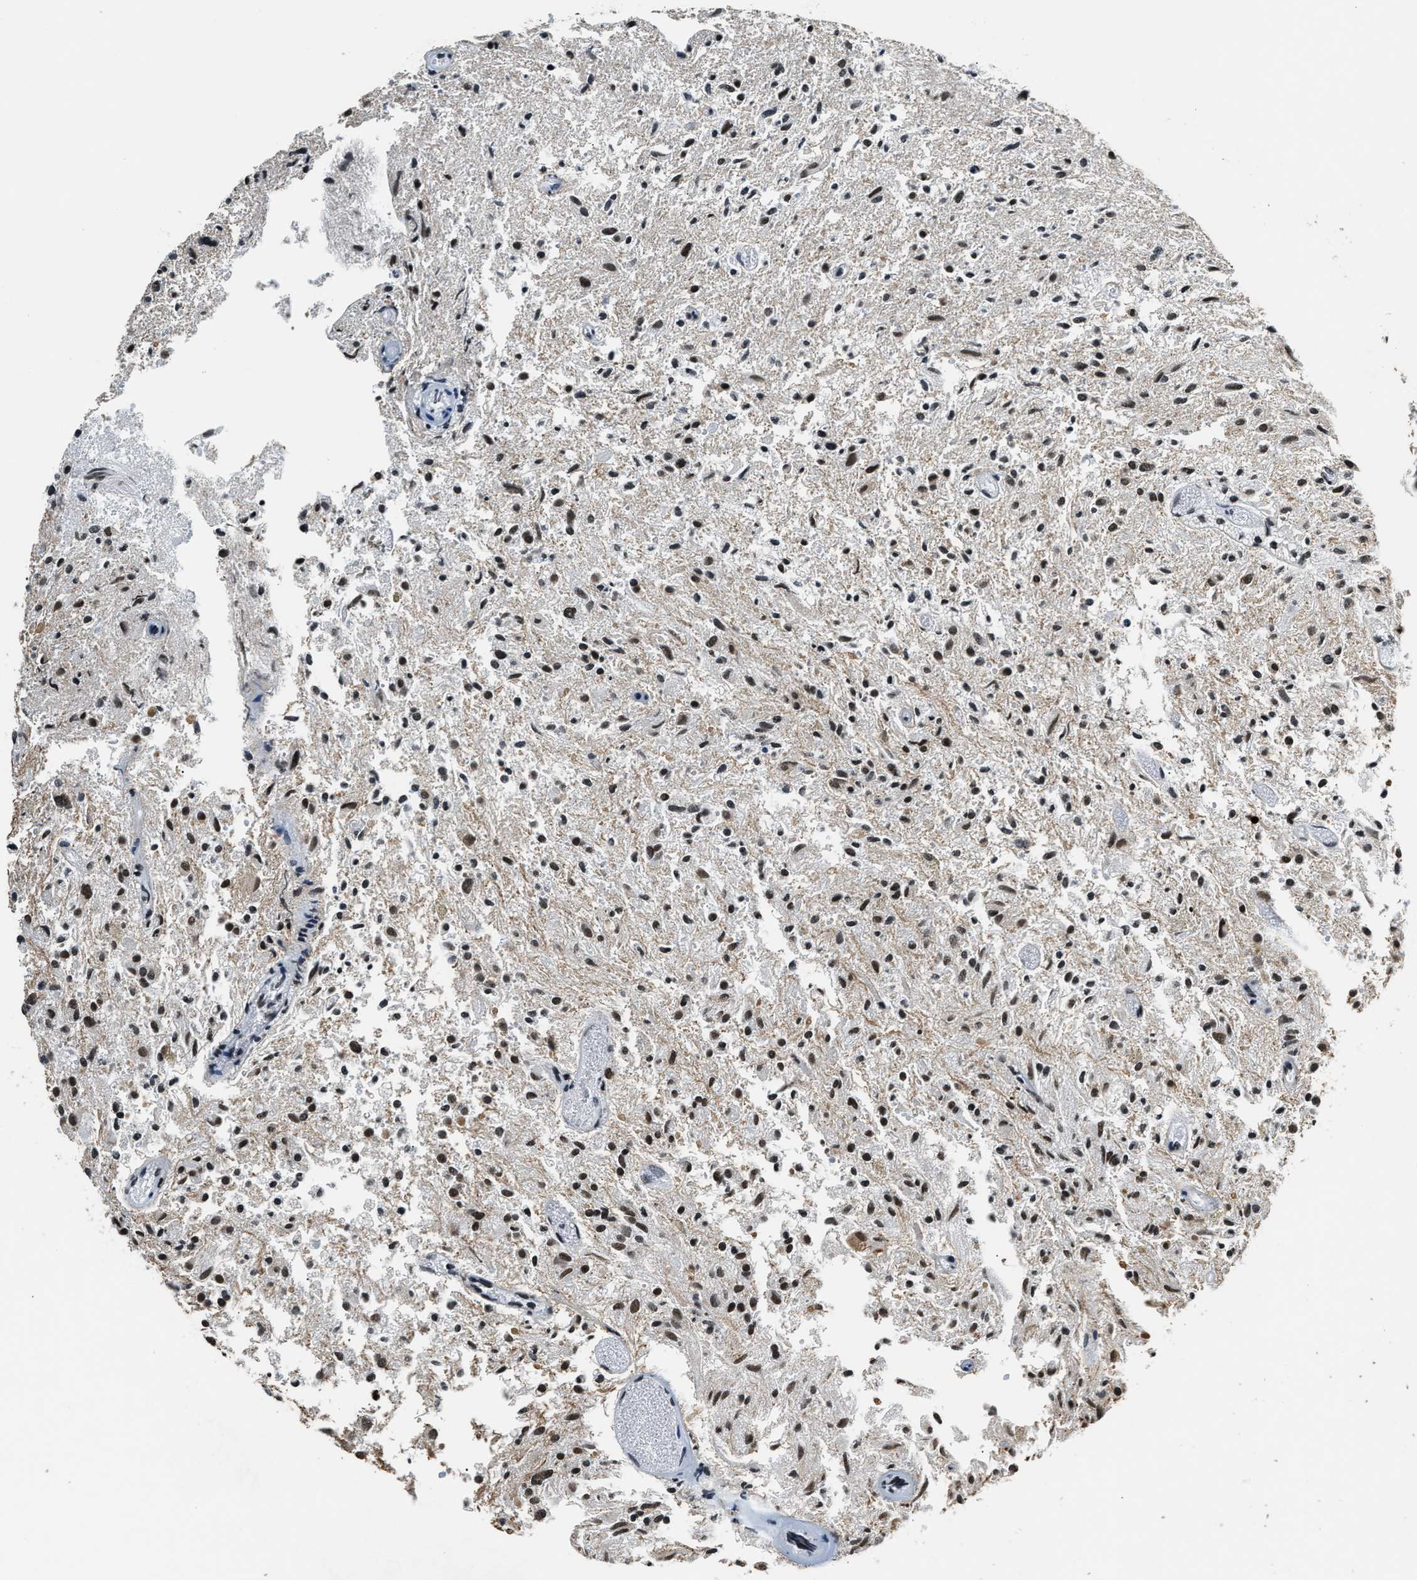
{"staining": {"intensity": "moderate", "quantity": ">75%", "location": "nuclear"}, "tissue": "glioma", "cell_type": "Tumor cells", "image_type": "cancer", "snomed": [{"axis": "morphology", "description": "Glioma, malignant, High grade"}, {"axis": "topography", "description": "Brain"}], "caption": "Glioma stained with a brown dye demonstrates moderate nuclear positive expression in about >75% of tumor cells.", "gene": "RAD21", "patient": {"sex": "female", "age": 59}}